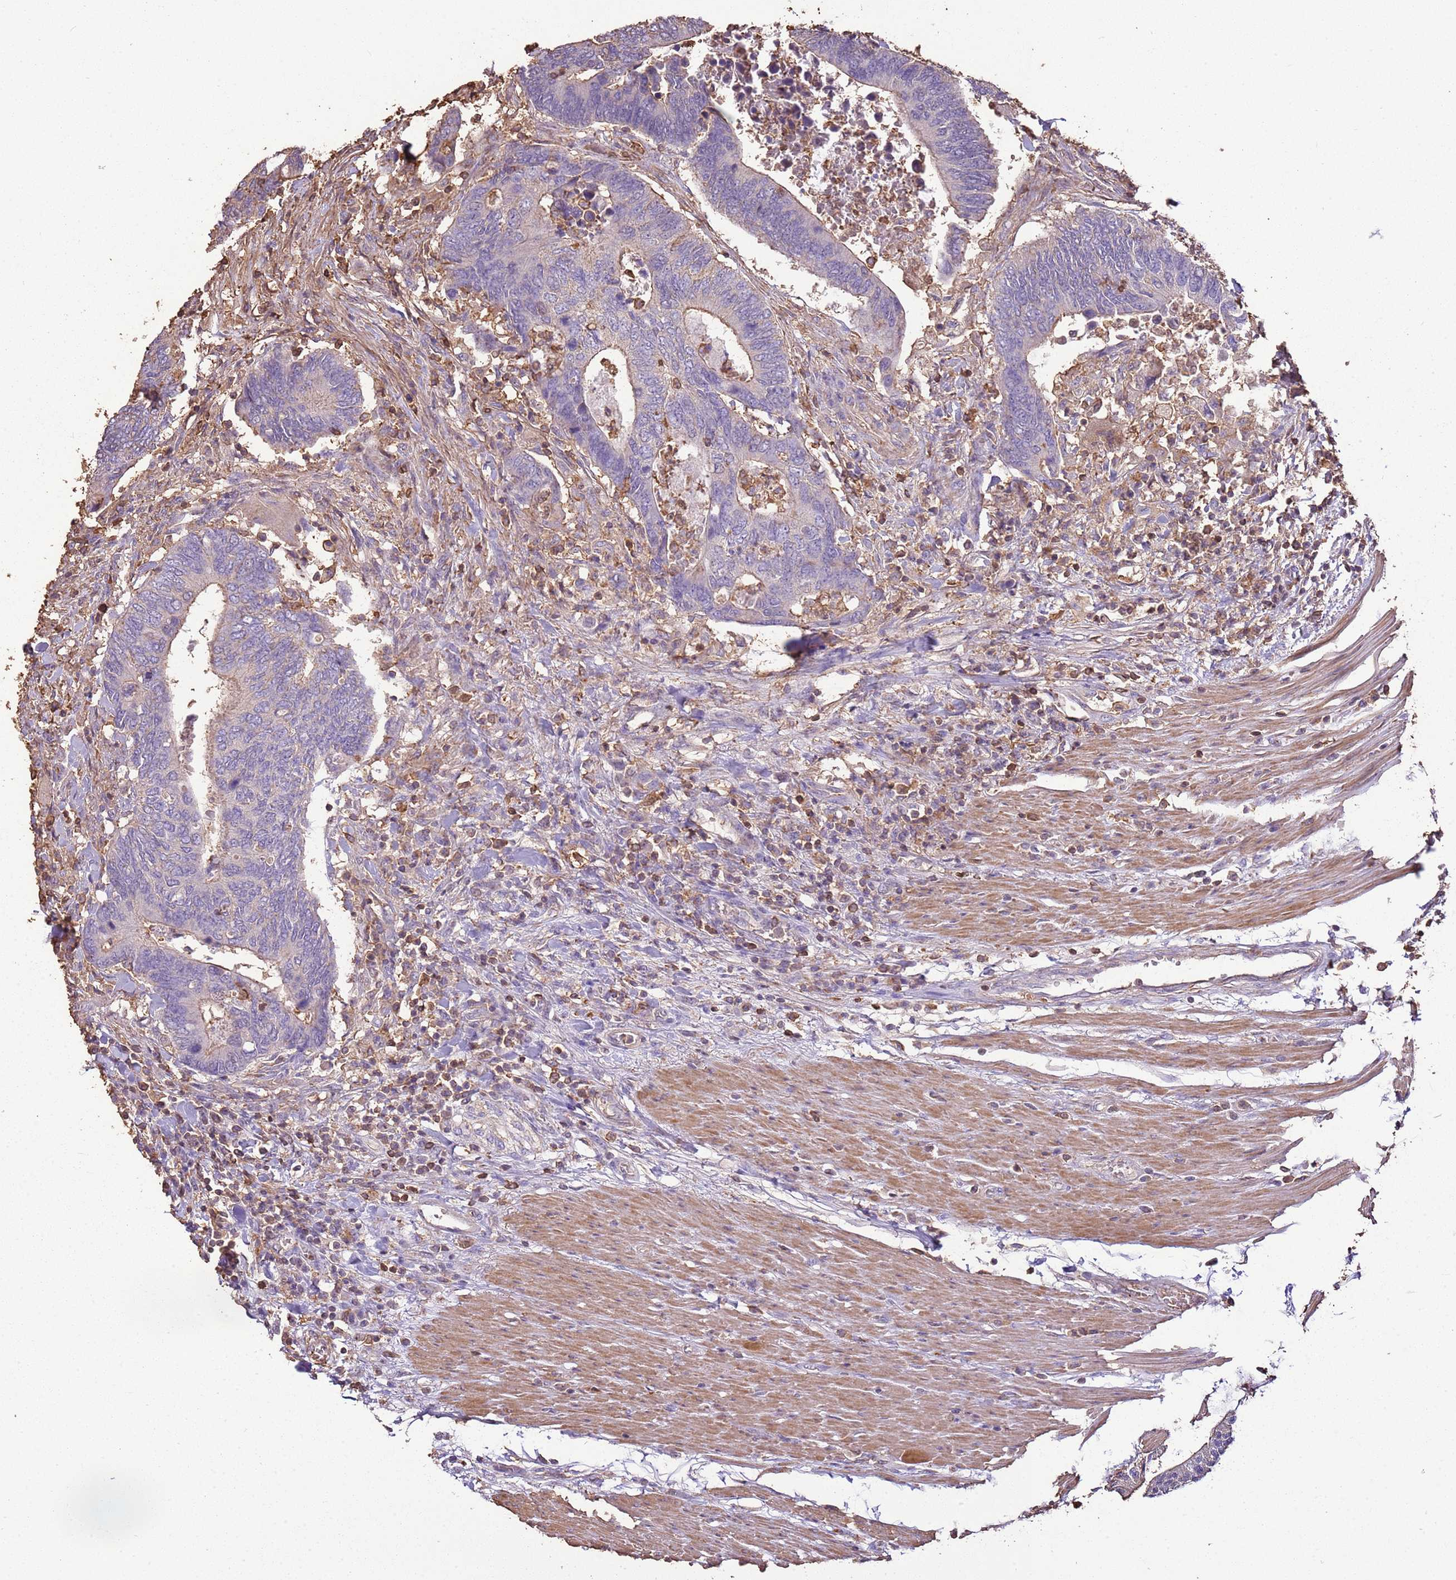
{"staining": {"intensity": "negative", "quantity": "none", "location": "none"}, "tissue": "colorectal cancer", "cell_type": "Tumor cells", "image_type": "cancer", "snomed": [{"axis": "morphology", "description": "Adenocarcinoma, NOS"}, {"axis": "topography", "description": "Colon"}], "caption": "Colorectal adenocarcinoma stained for a protein using immunohistochemistry (IHC) reveals no expression tumor cells.", "gene": "ARL10", "patient": {"sex": "male", "age": 87}}